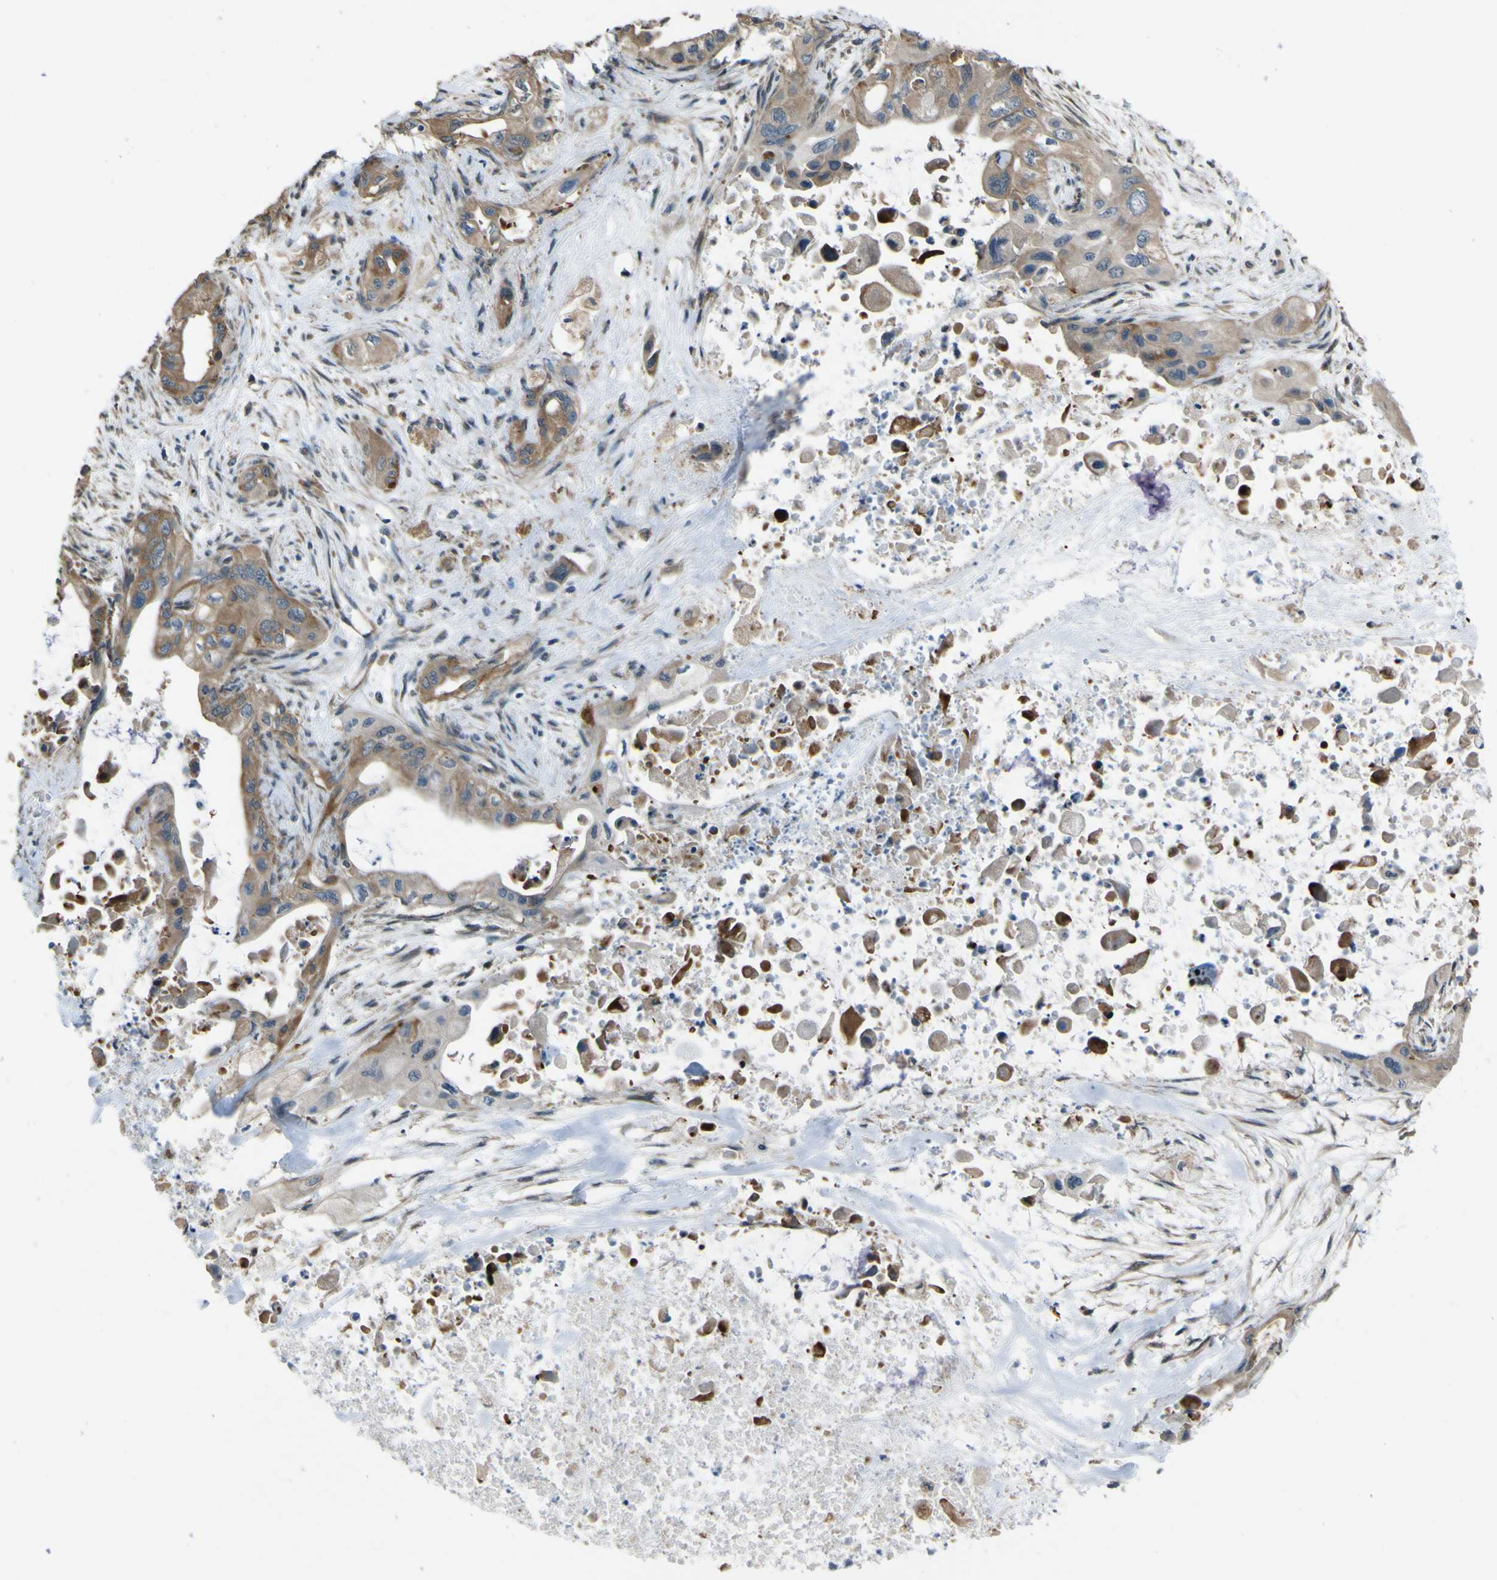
{"staining": {"intensity": "moderate", "quantity": "25%-75%", "location": "cytoplasmic/membranous"}, "tissue": "pancreatic cancer", "cell_type": "Tumor cells", "image_type": "cancer", "snomed": [{"axis": "morphology", "description": "Adenocarcinoma, NOS"}, {"axis": "topography", "description": "Pancreas"}], "caption": "Immunohistochemistry of human pancreatic cancer (adenocarcinoma) demonstrates medium levels of moderate cytoplasmic/membranous expression in about 25%-75% of tumor cells. (DAB (3,3'-diaminobenzidine) IHC with brightfield microscopy, high magnification).", "gene": "NAALADL2", "patient": {"sex": "male", "age": 73}}